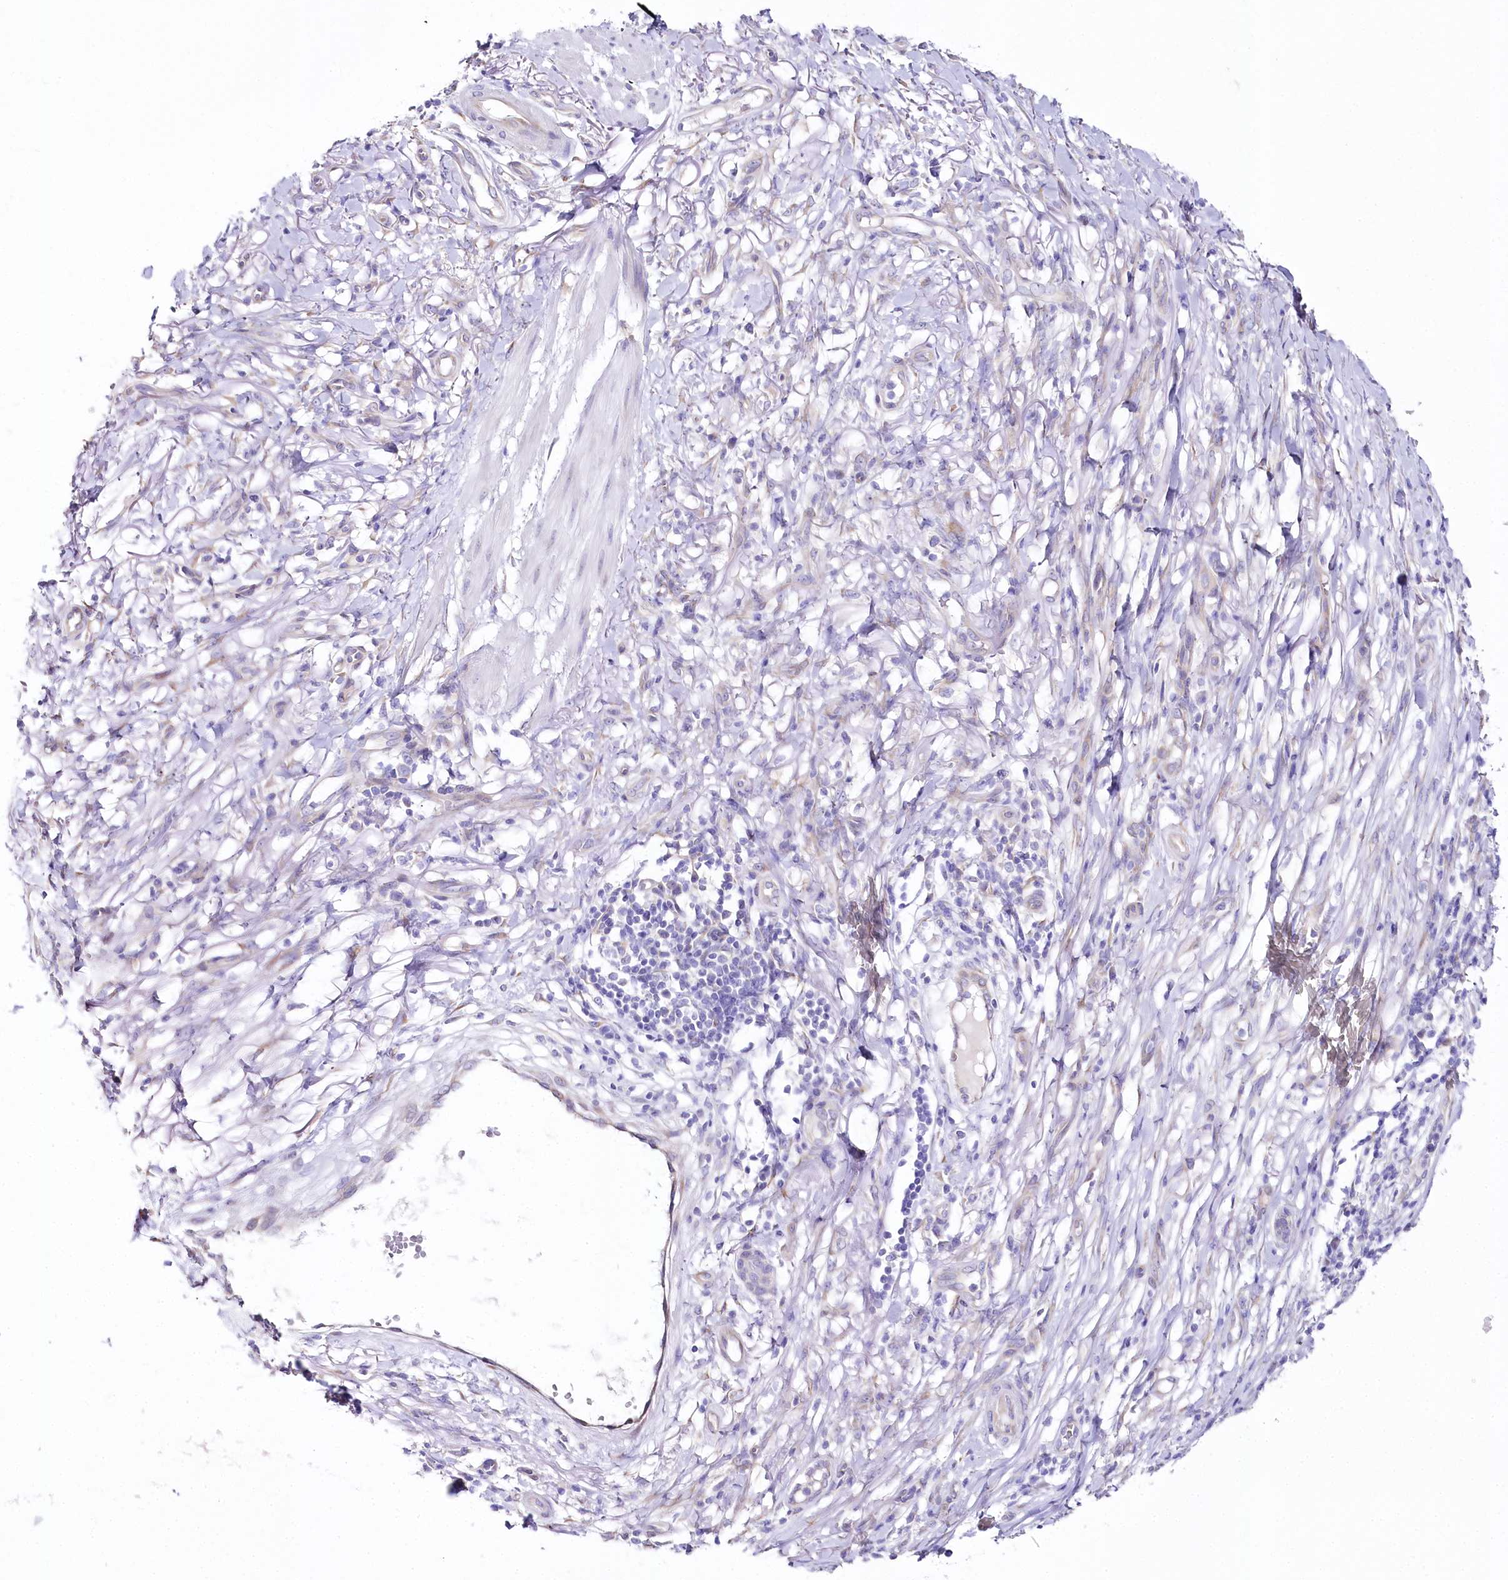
{"staining": {"intensity": "negative", "quantity": "none", "location": "none"}, "tissue": "melanoma", "cell_type": "Tumor cells", "image_type": "cancer", "snomed": [{"axis": "morphology", "description": "Malignant melanoma, NOS"}, {"axis": "topography", "description": "Skin"}], "caption": "The histopathology image displays no significant staining in tumor cells of malignant melanoma.", "gene": "CSN3", "patient": {"sex": "female", "age": 82}}